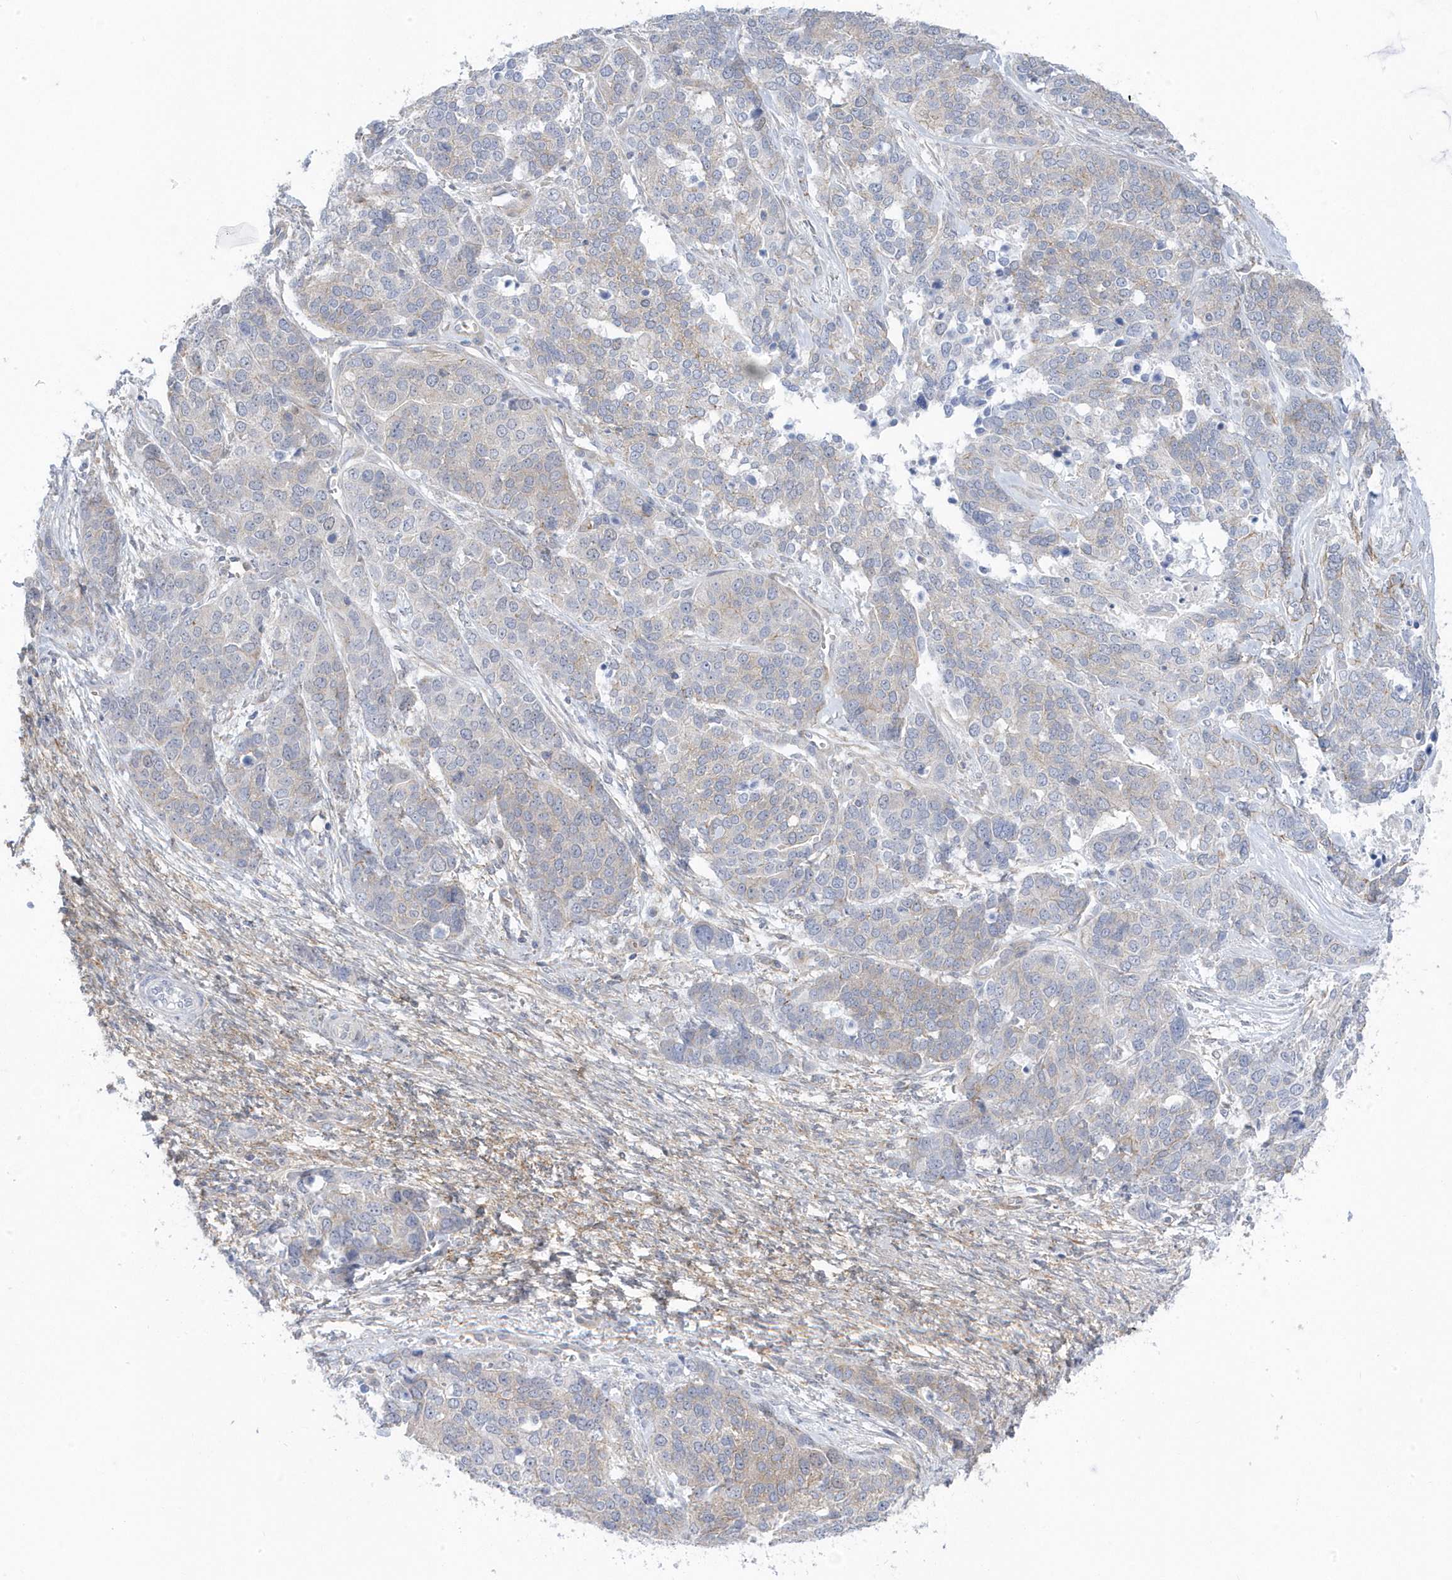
{"staining": {"intensity": "weak", "quantity": "<25%", "location": "cytoplasmic/membranous"}, "tissue": "ovarian cancer", "cell_type": "Tumor cells", "image_type": "cancer", "snomed": [{"axis": "morphology", "description": "Cystadenocarcinoma, serous, NOS"}, {"axis": "topography", "description": "Ovary"}], "caption": "This photomicrograph is of ovarian cancer (serous cystadenocarcinoma) stained with immunohistochemistry (IHC) to label a protein in brown with the nuclei are counter-stained blue. There is no staining in tumor cells.", "gene": "ANAPC1", "patient": {"sex": "female", "age": 44}}